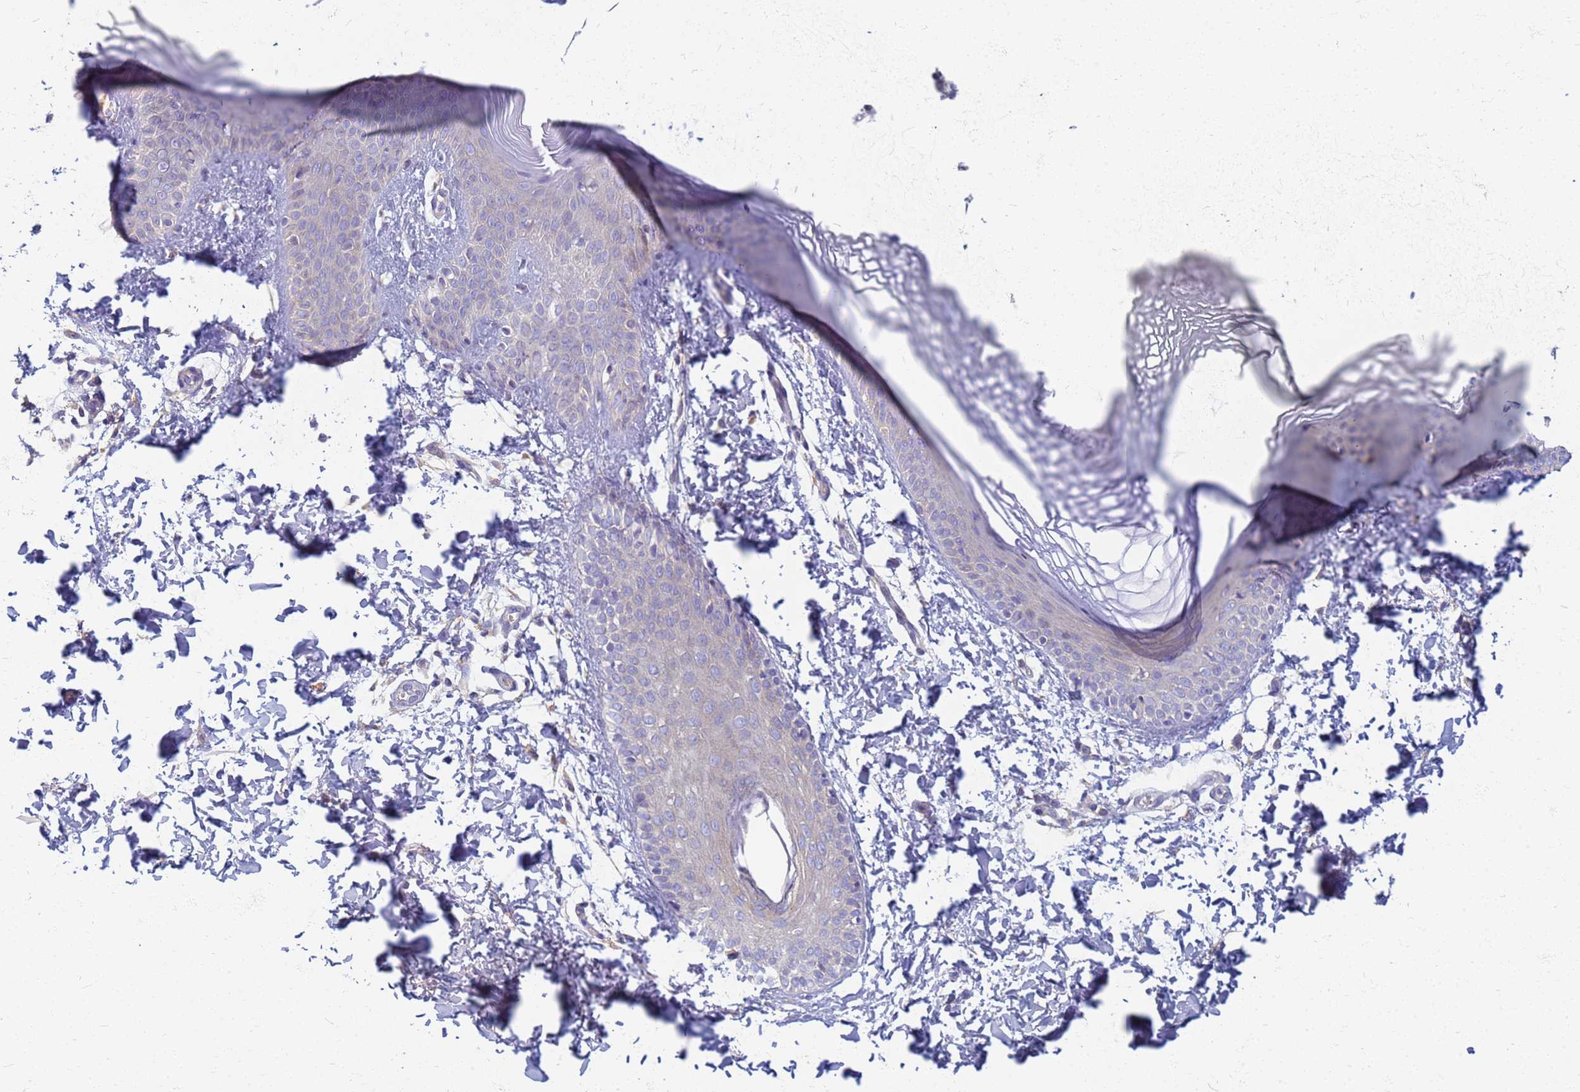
{"staining": {"intensity": "weak", "quantity": "25%-75%", "location": "cytoplasmic/membranous"}, "tissue": "skin", "cell_type": "Epidermal cells", "image_type": "normal", "snomed": [{"axis": "morphology", "description": "Normal tissue, NOS"}, {"axis": "morphology", "description": "Inflammation, NOS"}, {"axis": "topography", "description": "Soft tissue"}, {"axis": "topography", "description": "Anal"}], "caption": "Weak cytoplasmic/membranous expression for a protein is appreciated in about 25%-75% of epidermal cells of unremarkable skin using immunohistochemistry.", "gene": "EEA1", "patient": {"sex": "female", "age": 15}}